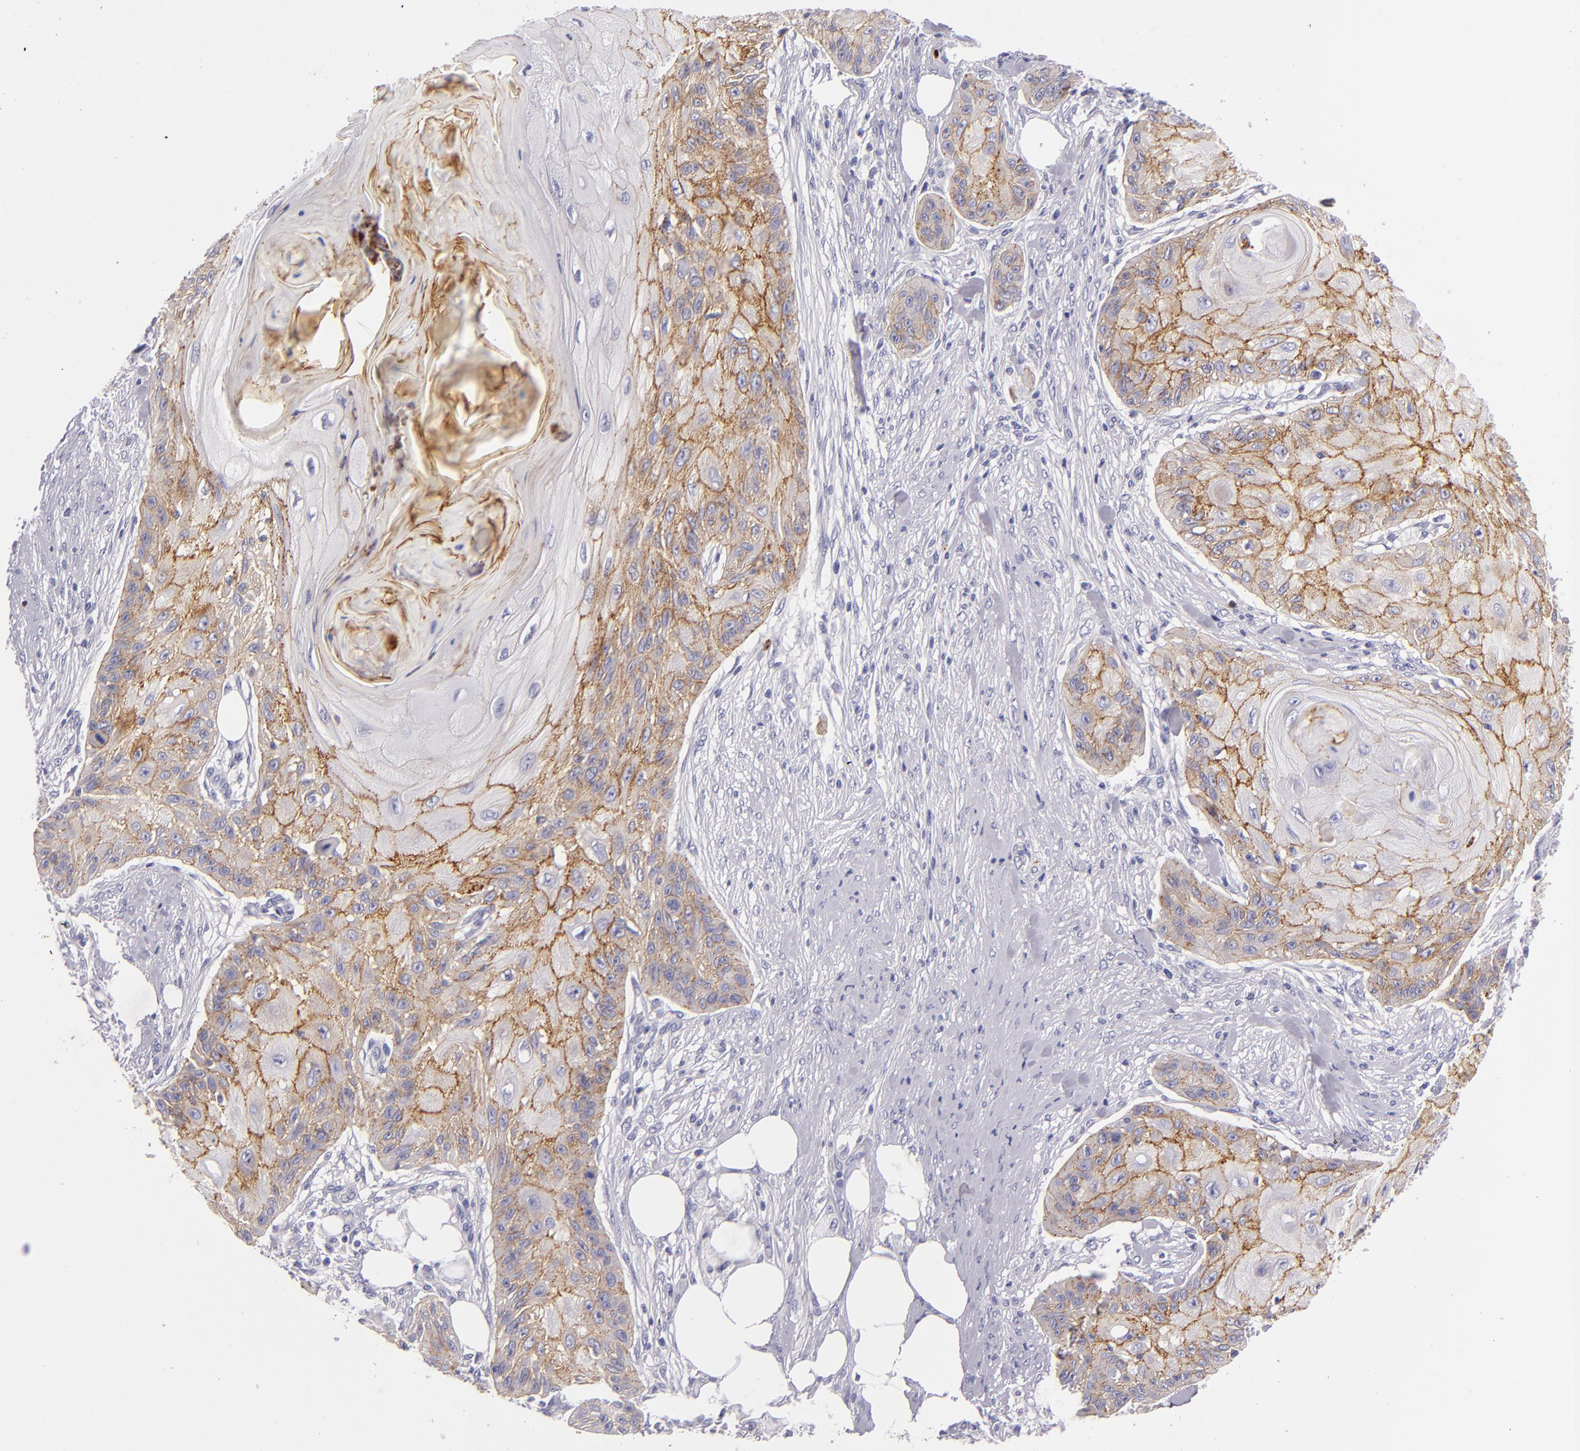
{"staining": {"intensity": "moderate", "quantity": "25%-75%", "location": "cytoplasmic/membranous"}, "tissue": "skin cancer", "cell_type": "Tumor cells", "image_type": "cancer", "snomed": [{"axis": "morphology", "description": "Squamous cell carcinoma, NOS"}, {"axis": "topography", "description": "Skin"}], "caption": "Immunohistochemical staining of human skin squamous cell carcinoma shows moderate cytoplasmic/membranous protein expression in about 25%-75% of tumor cells. The protein is shown in brown color, while the nuclei are stained blue.", "gene": "CDH3", "patient": {"sex": "female", "age": 88}}